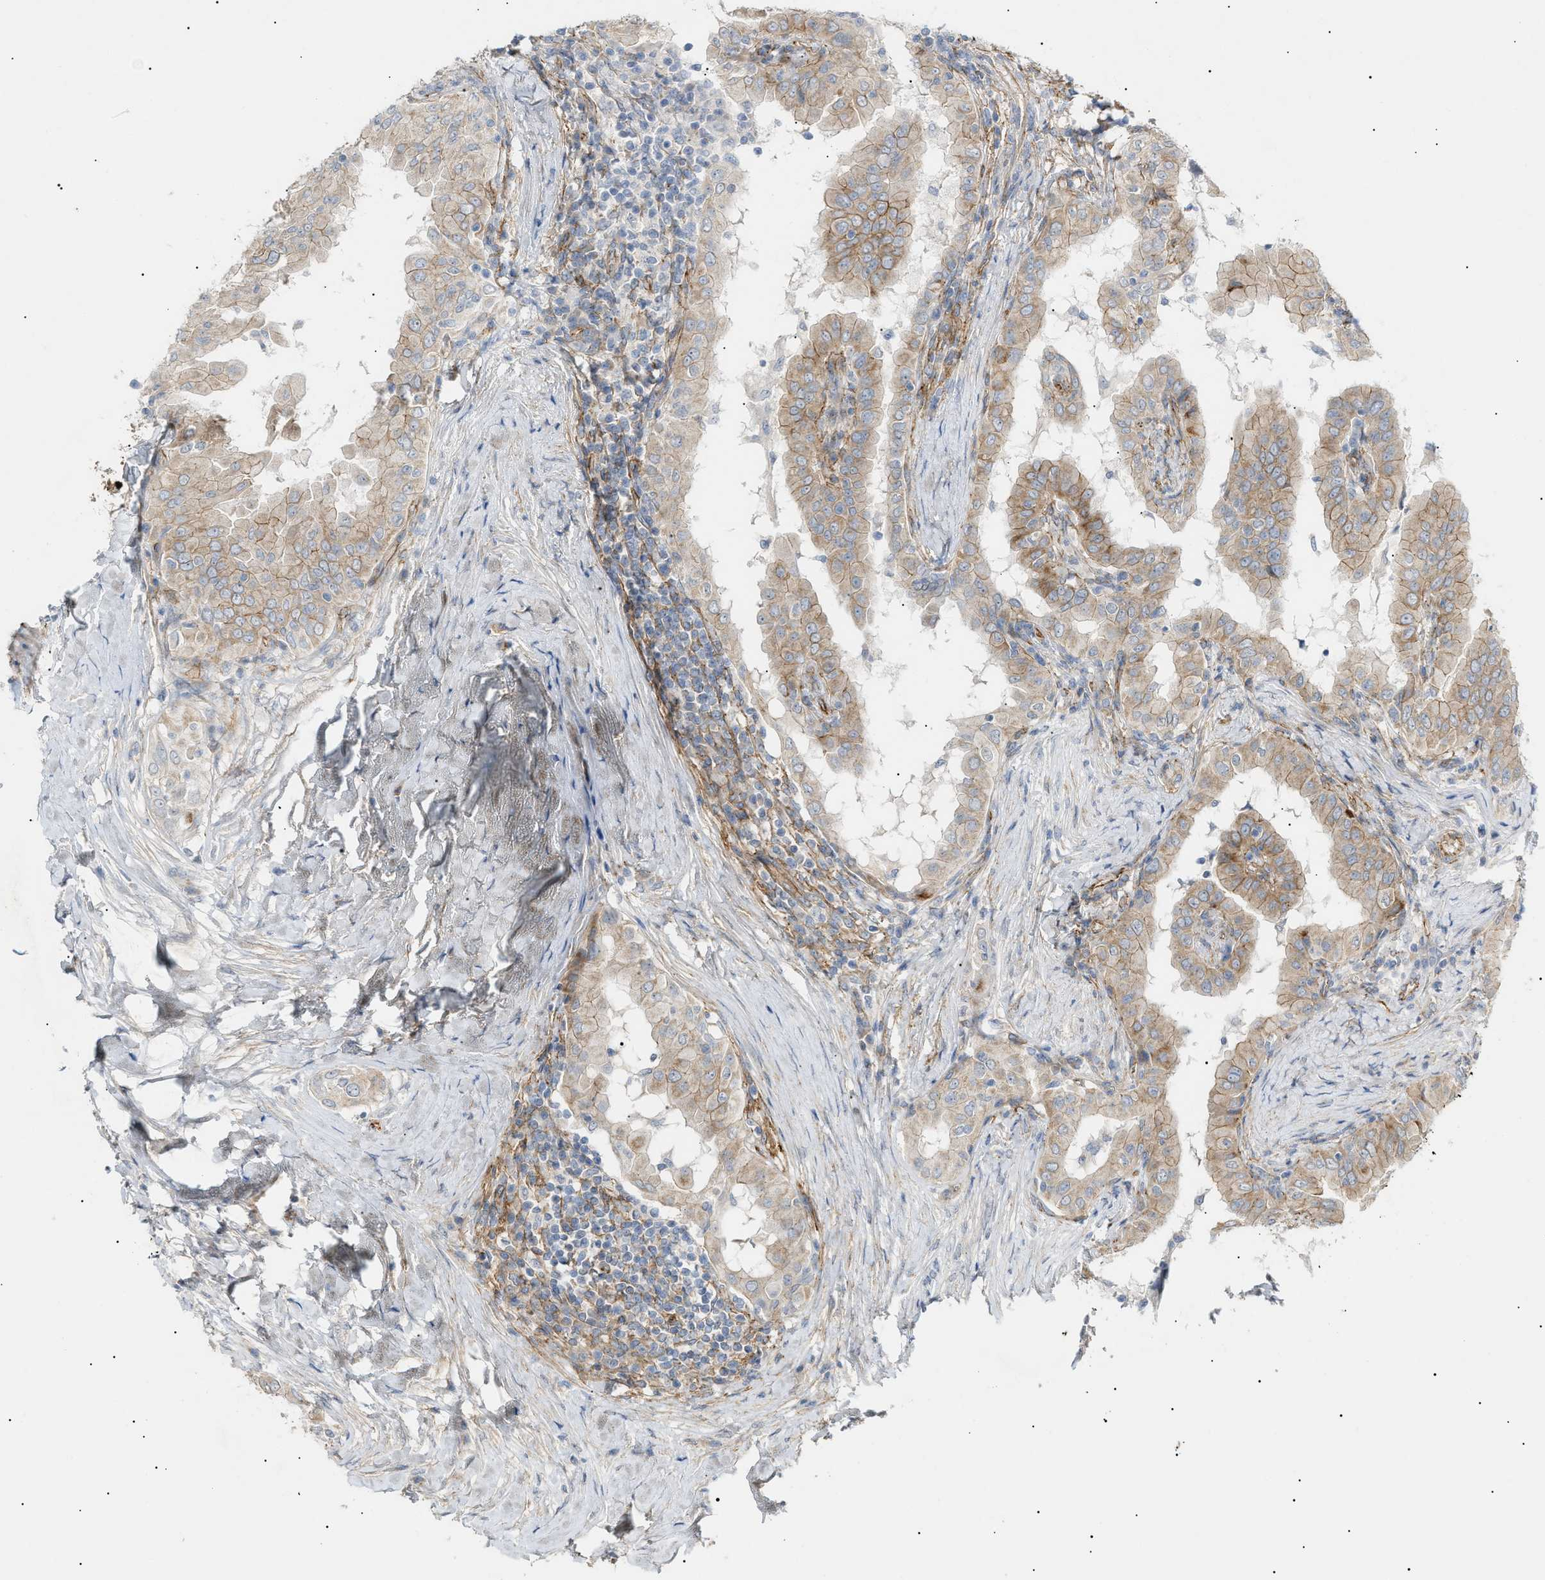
{"staining": {"intensity": "moderate", "quantity": ">75%", "location": "cytoplasmic/membranous"}, "tissue": "thyroid cancer", "cell_type": "Tumor cells", "image_type": "cancer", "snomed": [{"axis": "morphology", "description": "Papillary adenocarcinoma, NOS"}, {"axis": "topography", "description": "Thyroid gland"}], "caption": "Protein expression analysis of human thyroid cancer (papillary adenocarcinoma) reveals moderate cytoplasmic/membranous staining in about >75% of tumor cells. Nuclei are stained in blue.", "gene": "ZFHX2", "patient": {"sex": "male", "age": 33}}